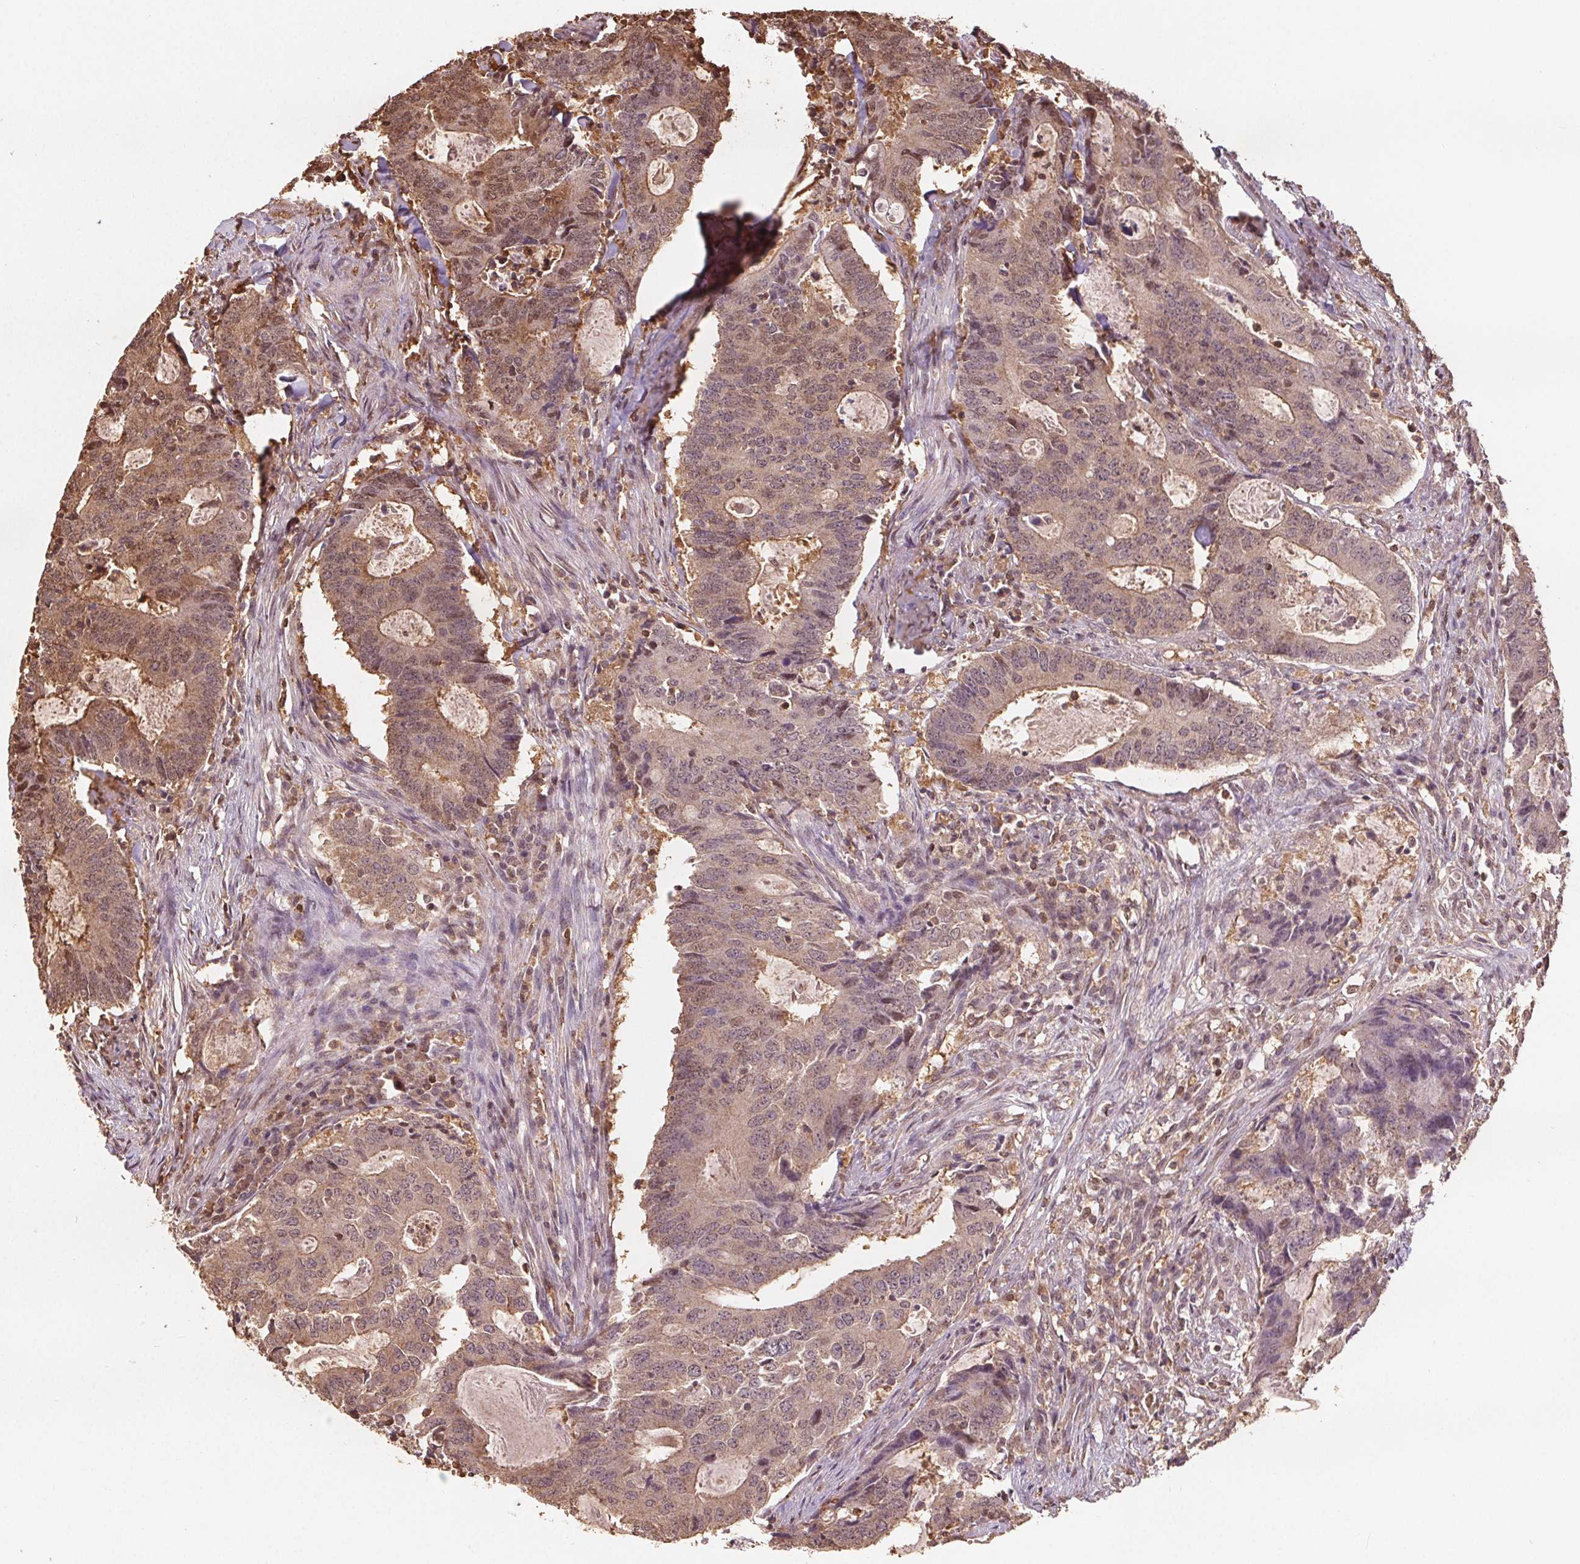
{"staining": {"intensity": "moderate", "quantity": ">75%", "location": "cytoplasmic/membranous,nuclear"}, "tissue": "colorectal cancer", "cell_type": "Tumor cells", "image_type": "cancer", "snomed": [{"axis": "morphology", "description": "Adenocarcinoma, NOS"}, {"axis": "topography", "description": "Colon"}], "caption": "Colorectal cancer stained with immunohistochemistry (IHC) displays moderate cytoplasmic/membranous and nuclear staining in approximately >75% of tumor cells.", "gene": "ENO1", "patient": {"sex": "male", "age": 67}}